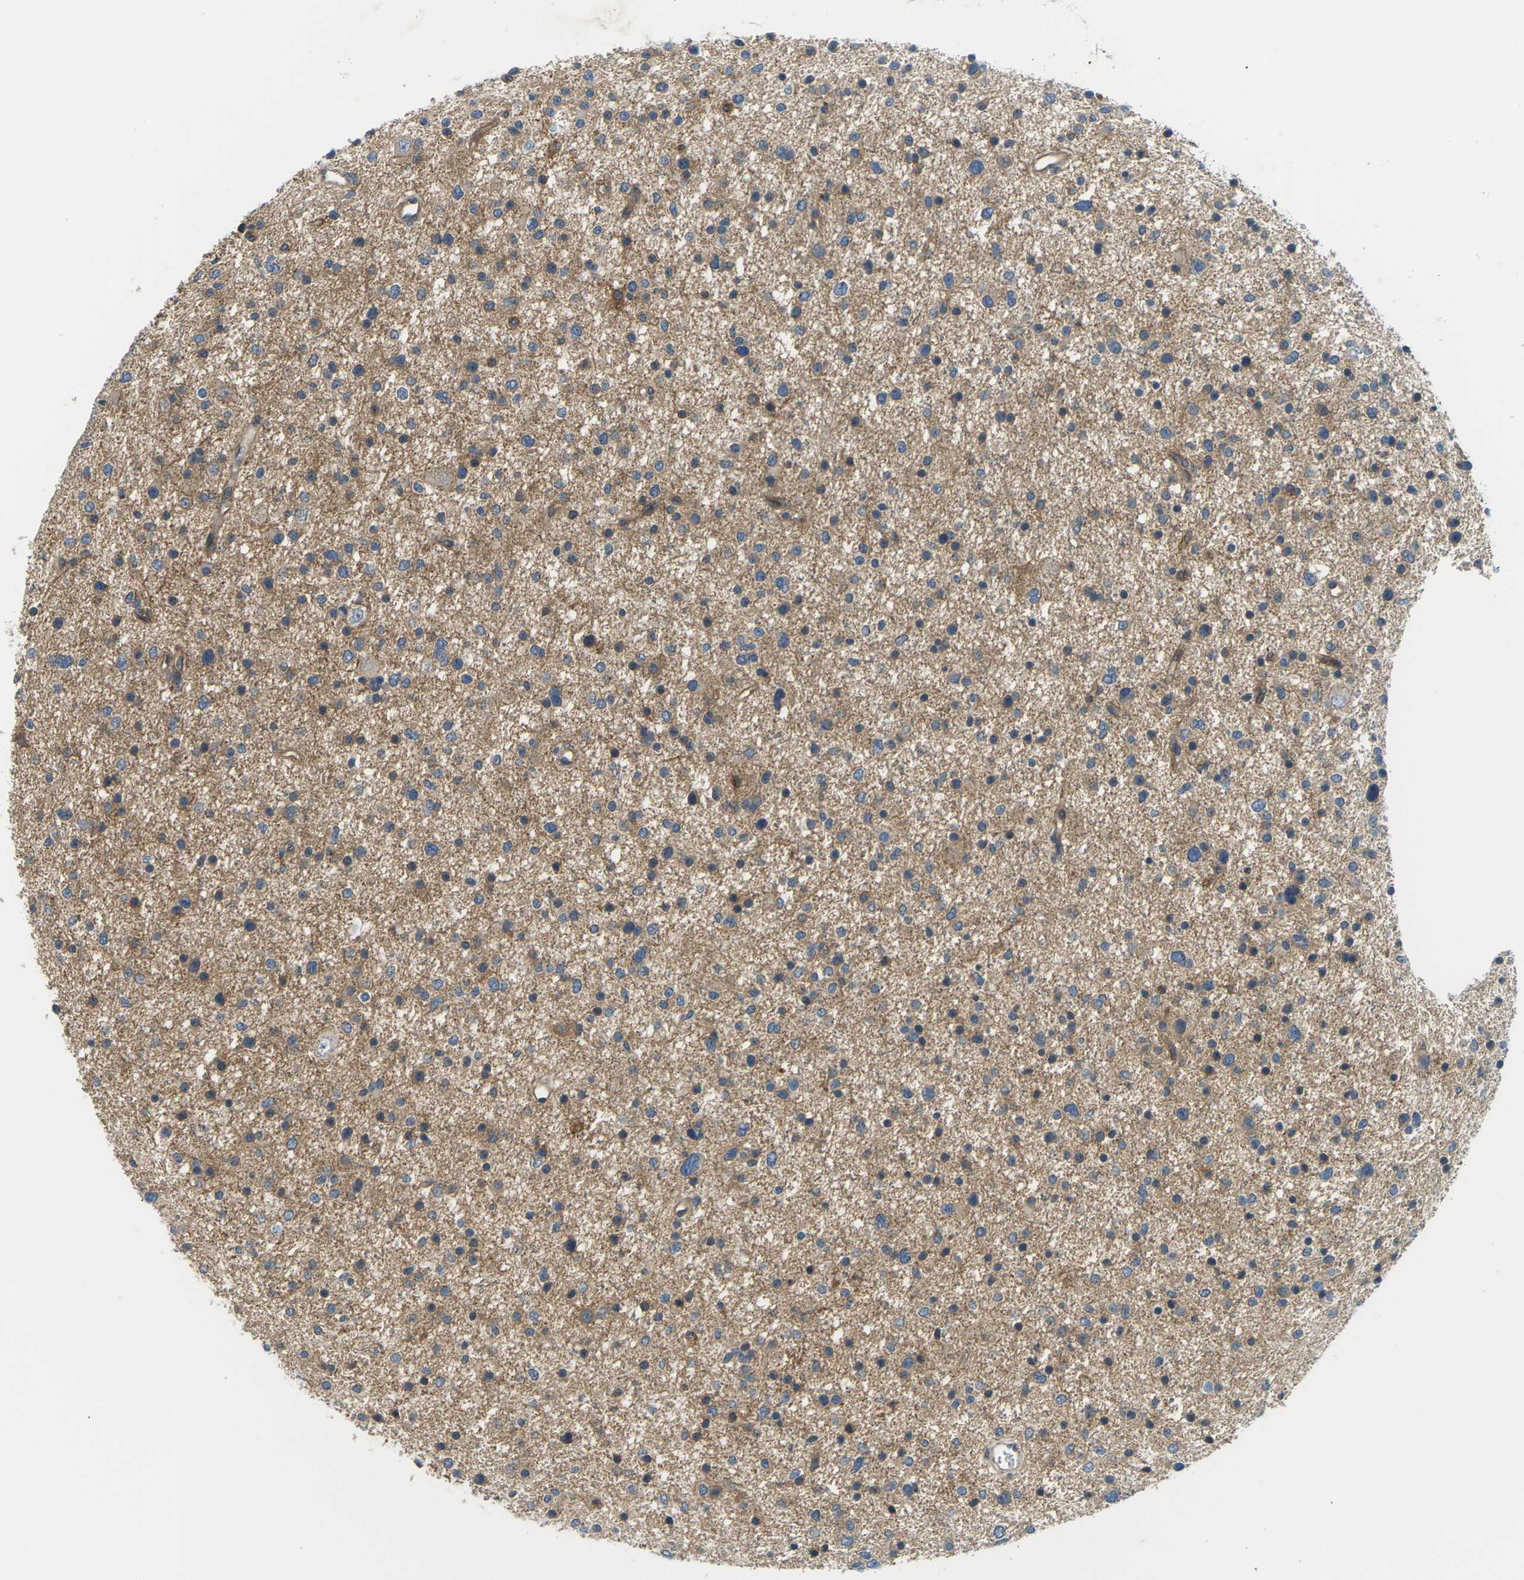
{"staining": {"intensity": "moderate", "quantity": "25%-75%", "location": "cytoplasmic/membranous"}, "tissue": "glioma", "cell_type": "Tumor cells", "image_type": "cancer", "snomed": [{"axis": "morphology", "description": "Glioma, malignant, Low grade"}, {"axis": "topography", "description": "Brain"}], "caption": "Glioma stained with DAB immunohistochemistry reveals medium levels of moderate cytoplasmic/membranous expression in approximately 25%-75% of tumor cells.", "gene": "SLC13A3", "patient": {"sex": "female", "age": 37}}